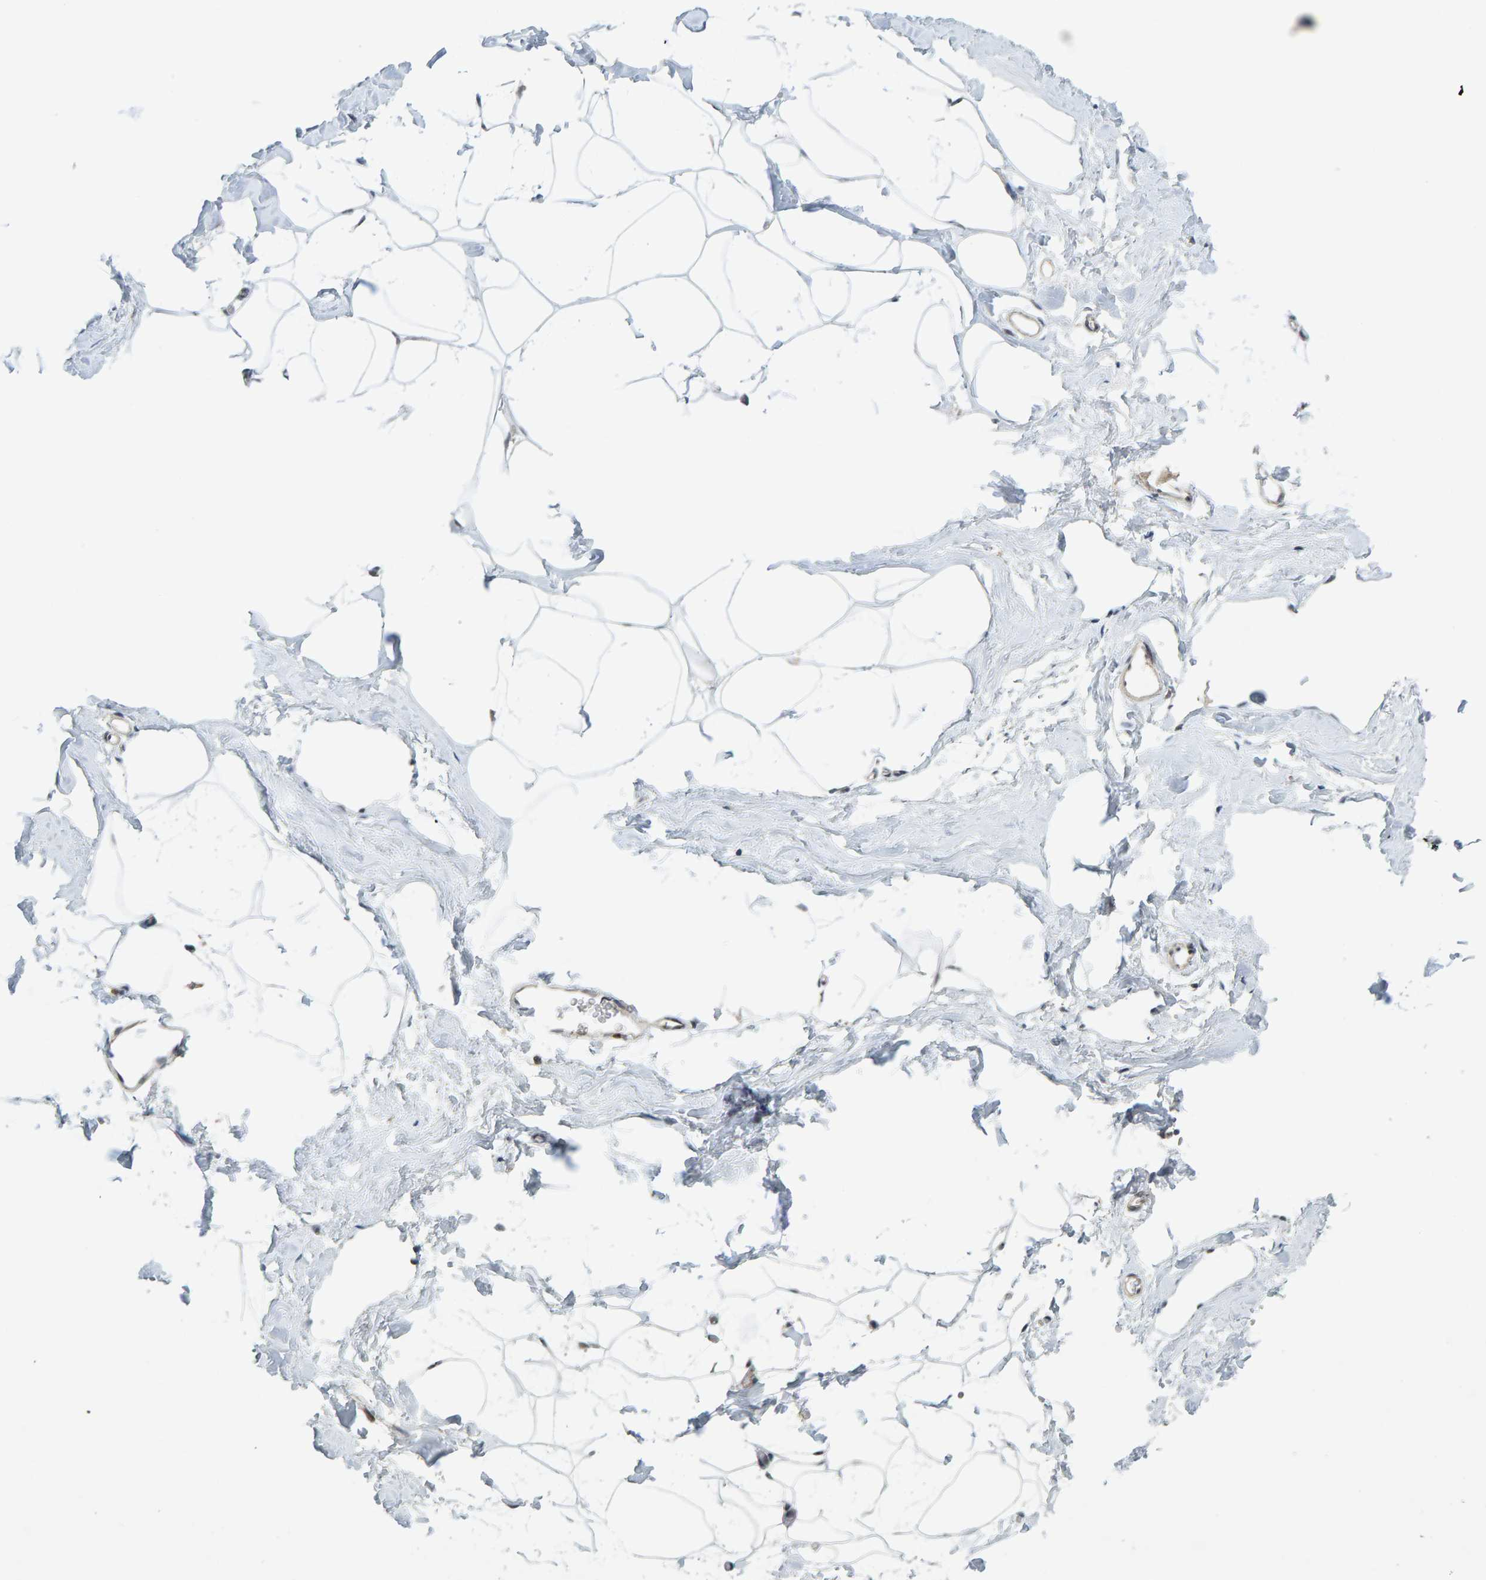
{"staining": {"intensity": "negative", "quantity": "none", "location": "none"}, "tissue": "adipose tissue", "cell_type": "Adipocytes", "image_type": "normal", "snomed": [{"axis": "morphology", "description": "Normal tissue, NOS"}, {"axis": "morphology", "description": "Fibrosis, NOS"}, {"axis": "topography", "description": "Breast"}, {"axis": "topography", "description": "Adipose tissue"}], "caption": "There is no significant expression in adipocytes of adipose tissue. Brightfield microscopy of IHC stained with DAB (brown) and hematoxylin (blue), captured at high magnification.", "gene": "POLR1E", "patient": {"sex": "female", "age": 39}}